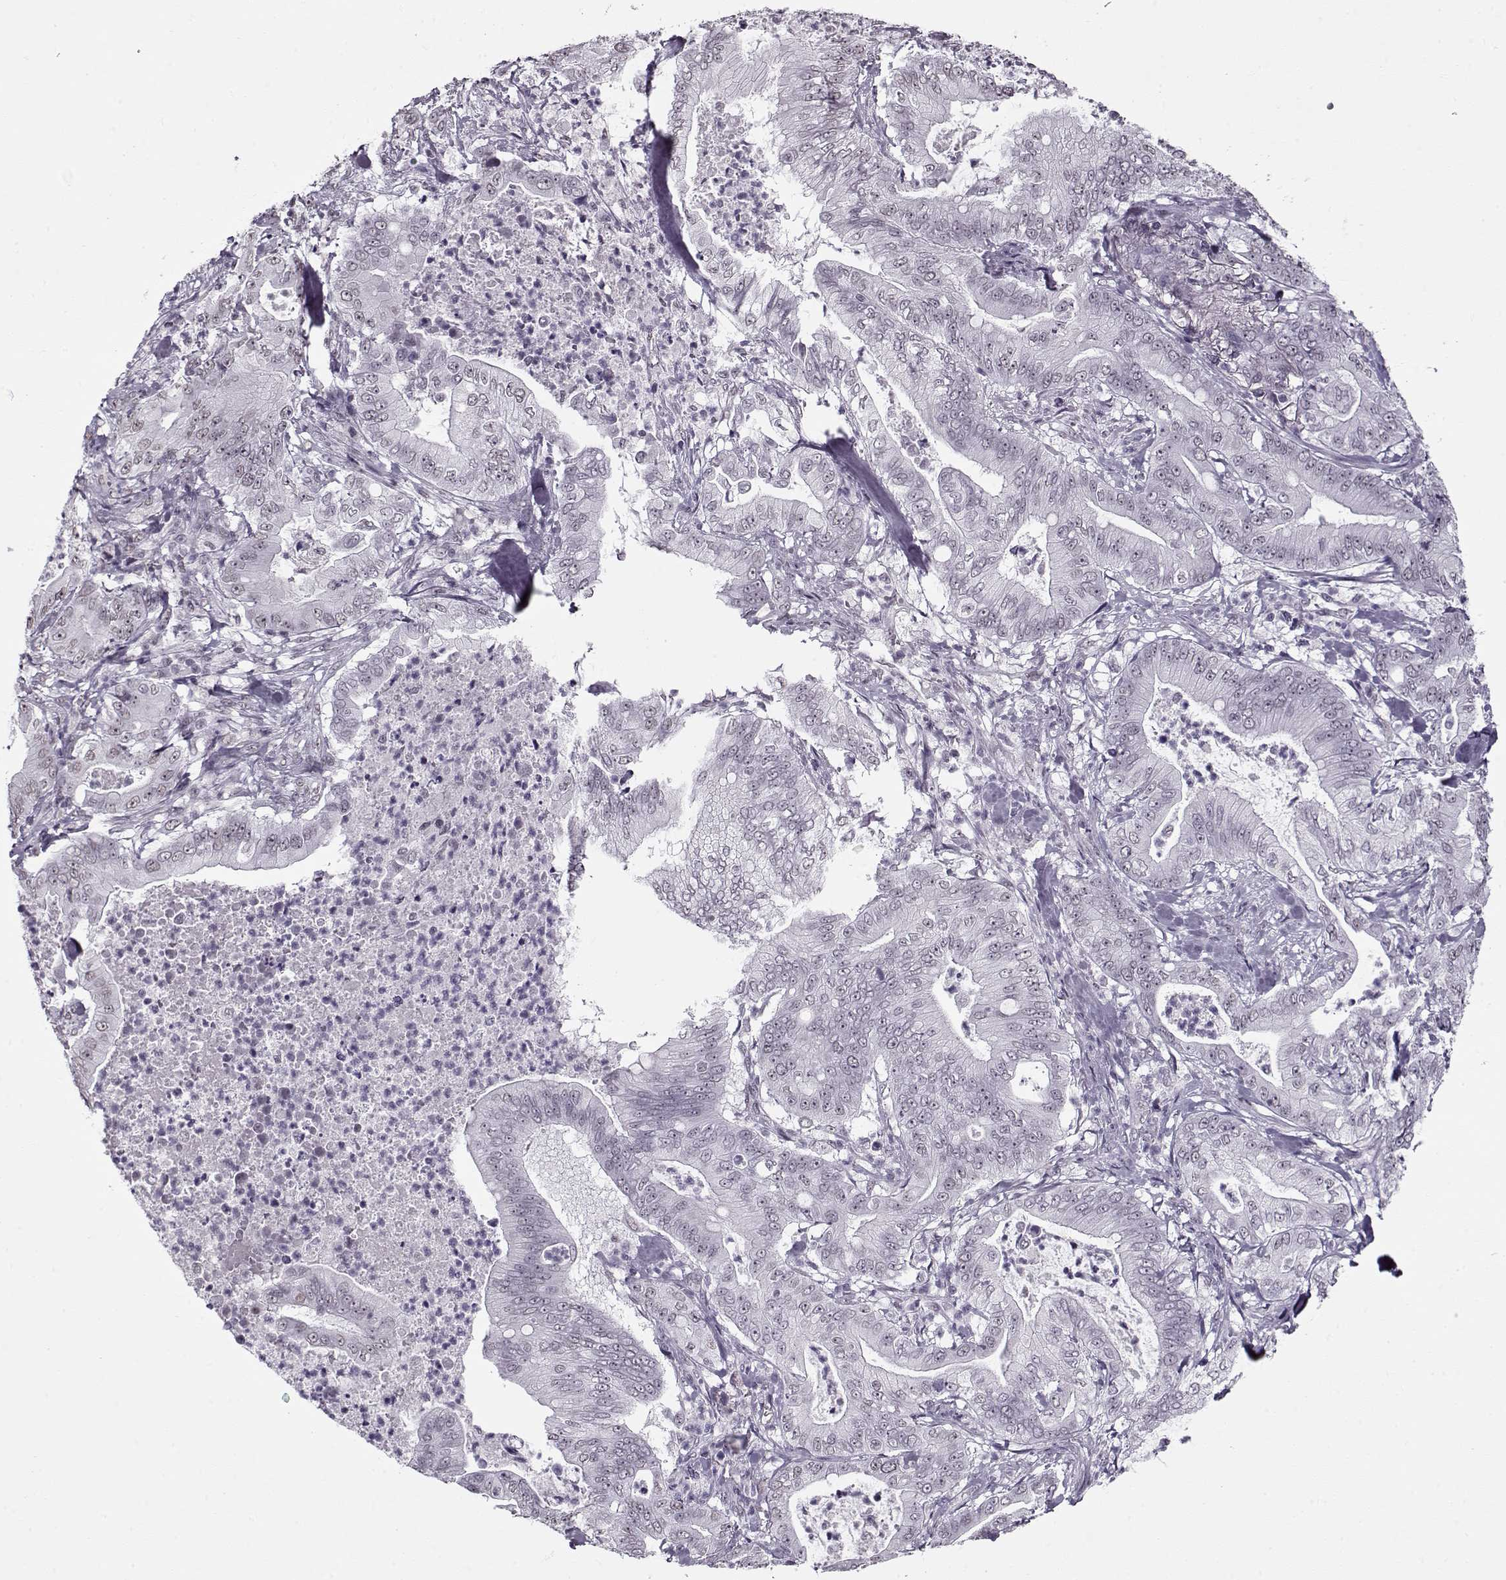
{"staining": {"intensity": "negative", "quantity": "none", "location": "none"}, "tissue": "pancreatic cancer", "cell_type": "Tumor cells", "image_type": "cancer", "snomed": [{"axis": "morphology", "description": "Adenocarcinoma, NOS"}, {"axis": "topography", "description": "Pancreas"}], "caption": "This image is of pancreatic adenocarcinoma stained with immunohistochemistry (IHC) to label a protein in brown with the nuclei are counter-stained blue. There is no expression in tumor cells.", "gene": "PRMT8", "patient": {"sex": "male", "age": 71}}